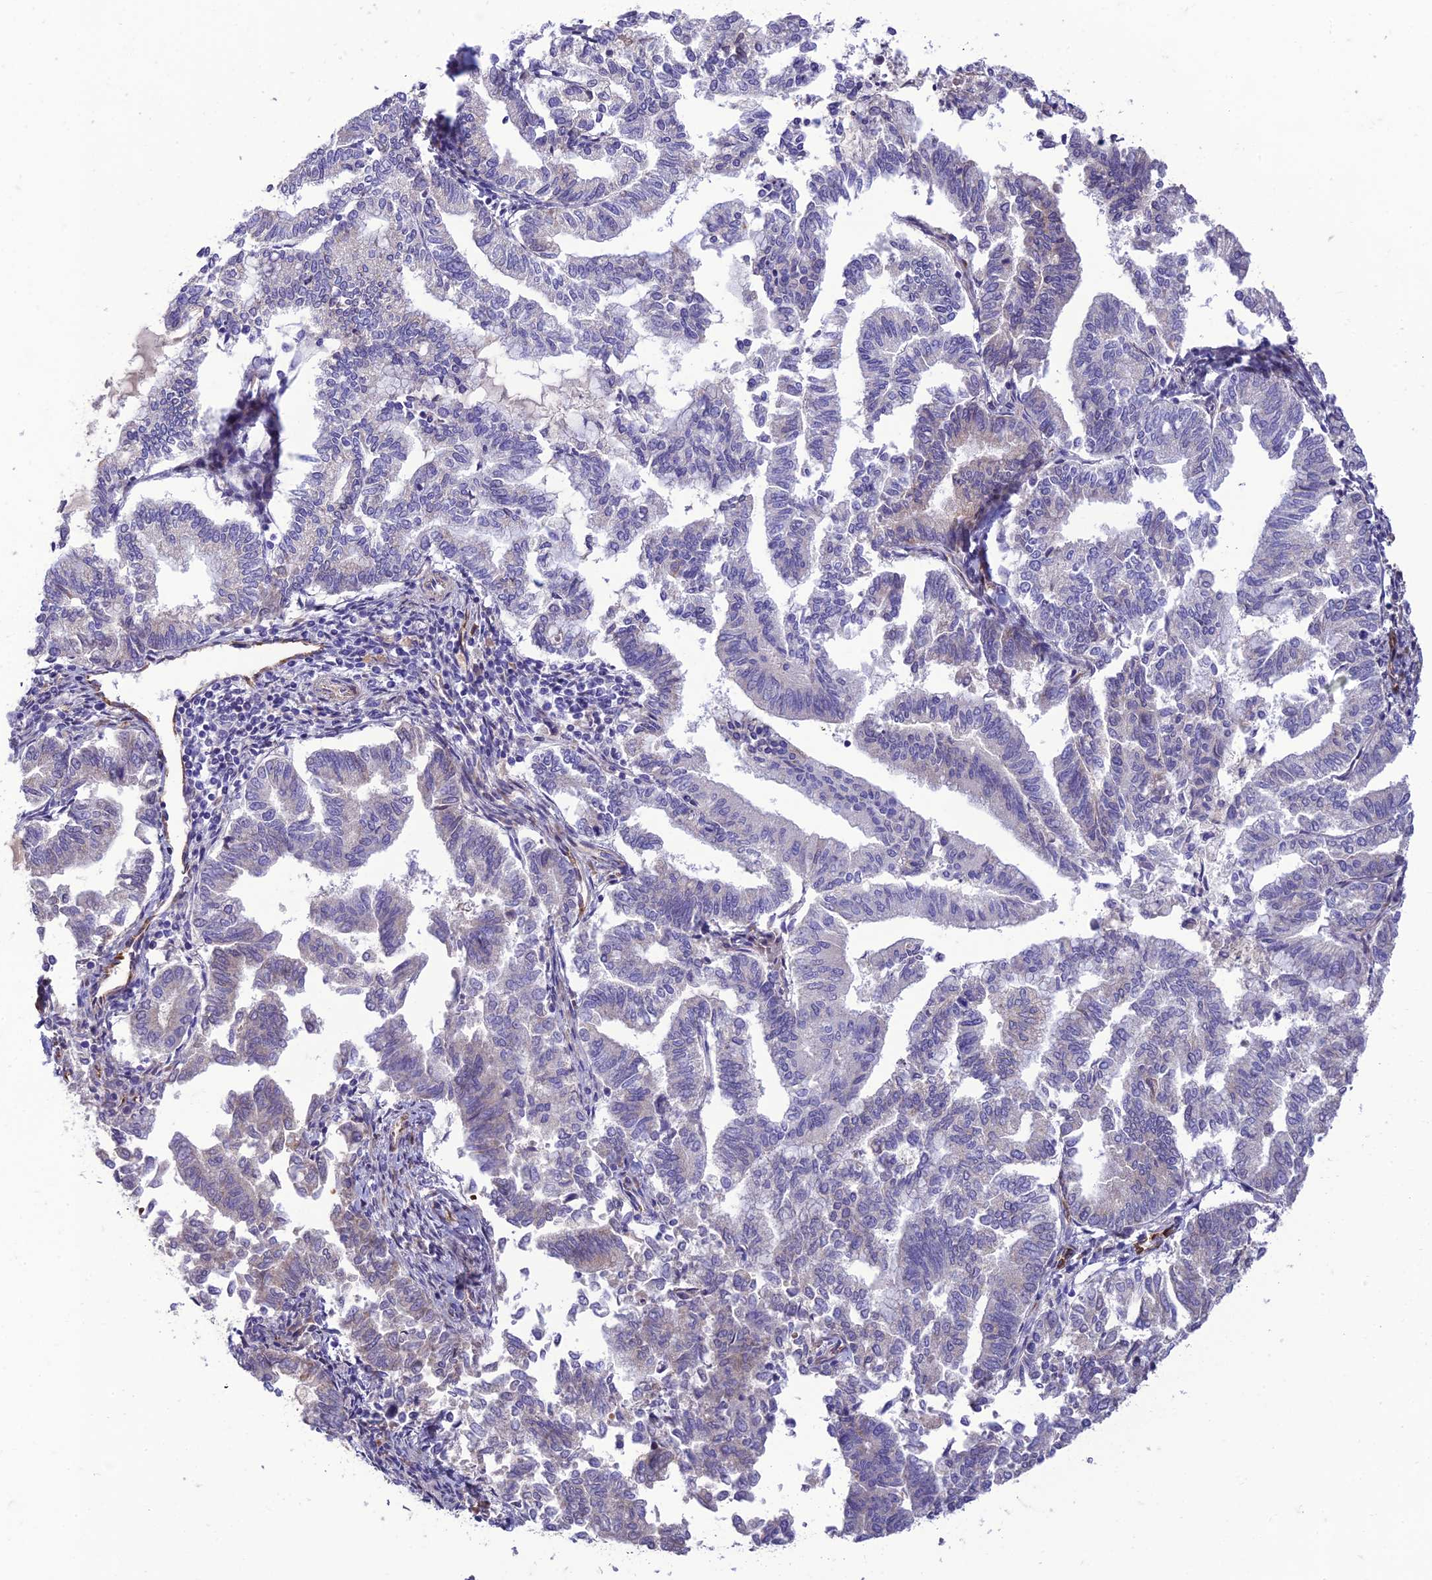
{"staining": {"intensity": "negative", "quantity": "none", "location": "none"}, "tissue": "endometrial cancer", "cell_type": "Tumor cells", "image_type": "cancer", "snomed": [{"axis": "morphology", "description": "Adenocarcinoma, NOS"}, {"axis": "topography", "description": "Endometrium"}], "caption": "Tumor cells are negative for protein expression in human endometrial adenocarcinoma.", "gene": "SEL1L3", "patient": {"sex": "female", "age": 79}}